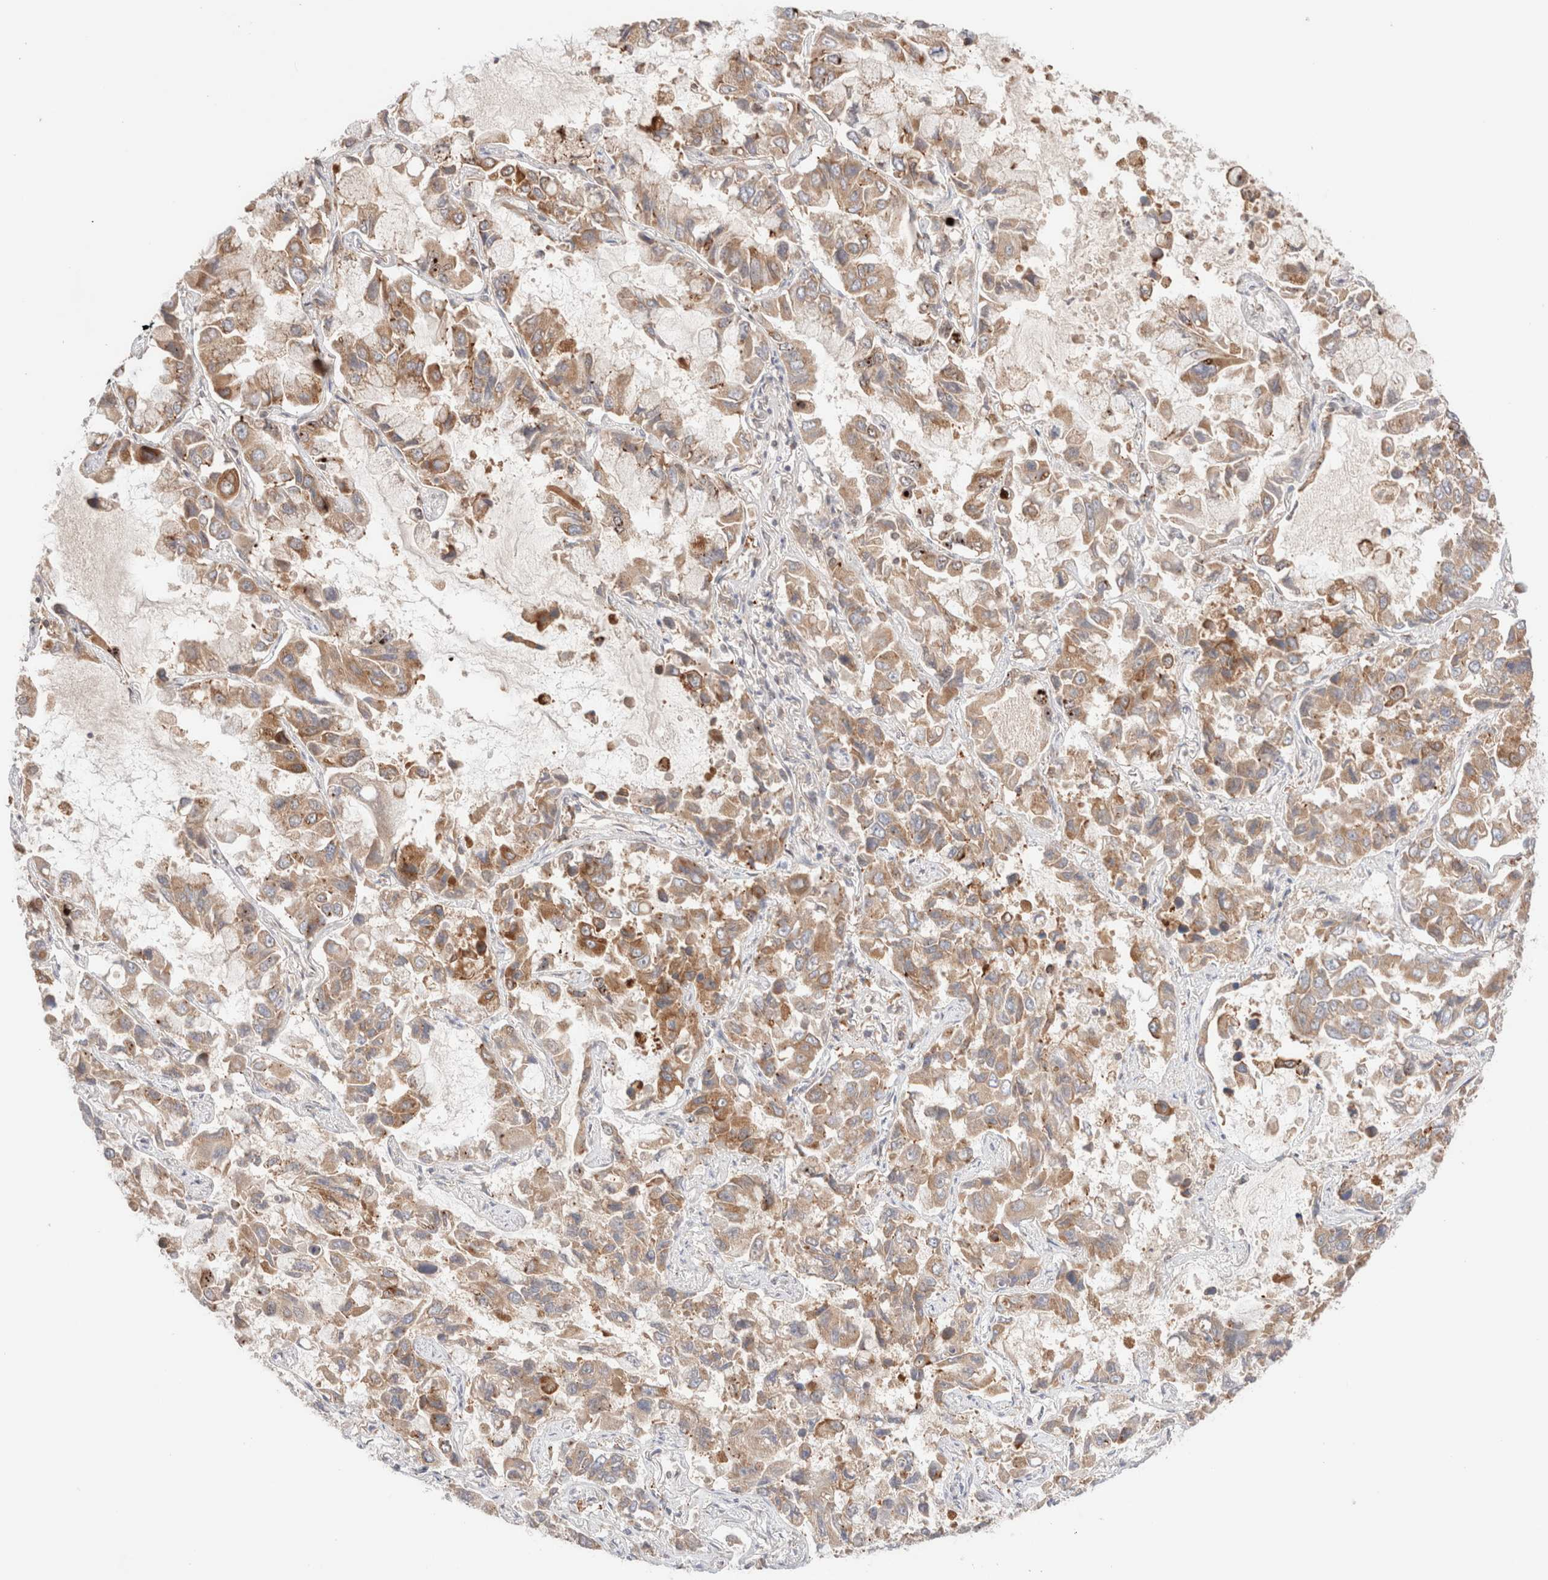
{"staining": {"intensity": "weak", "quantity": ">75%", "location": "cytoplasmic/membranous"}, "tissue": "lung cancer", "cell_type": "Tumor cells", "image_type": "cancer", "snomed": [{"axis": "morphology", "description": "Adenocarcinoma, NOS"}, {"axis": "topography", "description": "Lung"}], "caption": "IHC histopathology image of neoplastic tissue: lung cancer (adenocarcinoma) stained using IHC reveals low levels of weak protein expression localized specifically in the cytoplasmic/membranous of tumor cells, appearing as a cytoplasmic/membranous brown color.", "gene": "XKR4", "patient": {"sex": "male", "age": 64}}